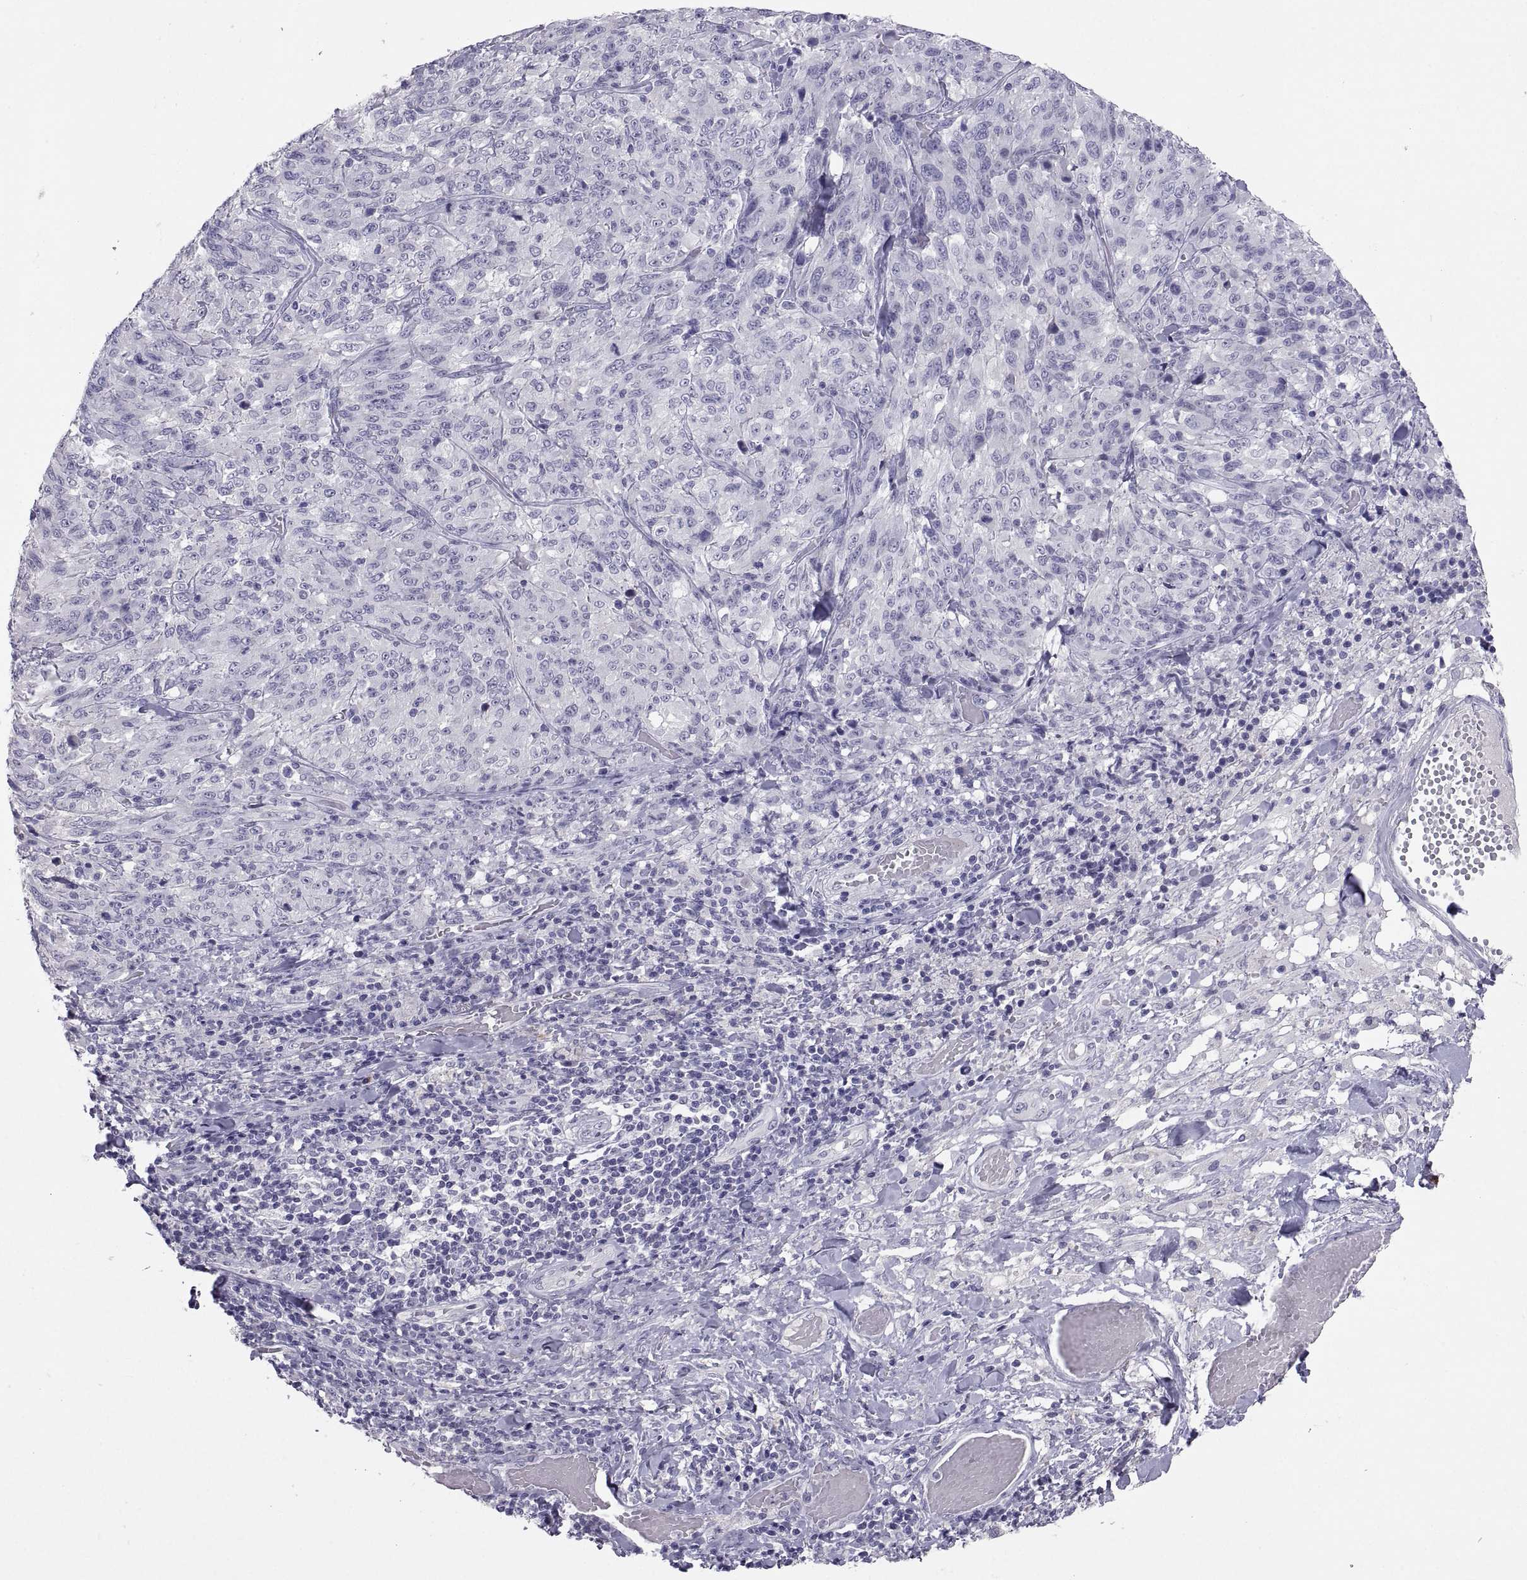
{"staining": {"intensity": "negative", "quantity": "none", "location": "none"}, "tissue": "melanoma", "cell_type": "Tumor cells", "image_type": "cancer", "snomed": [{"axis": "morphology", "description": "Malignant melanoma, NOS"}, {"axis": "topography", "description": "Skin"}], "caption": "Photomicrograph shows no protein expression in tumor cells of malignant melanoma tissue. (Stains: DAB (3,3'-diaminobenzidine) IHC with hematoxylin counter stain, Microscopy: brightfield microscopy at high magnification).", "gene": "IGSF1", "patient": {"sex": "female", "age": 91}}